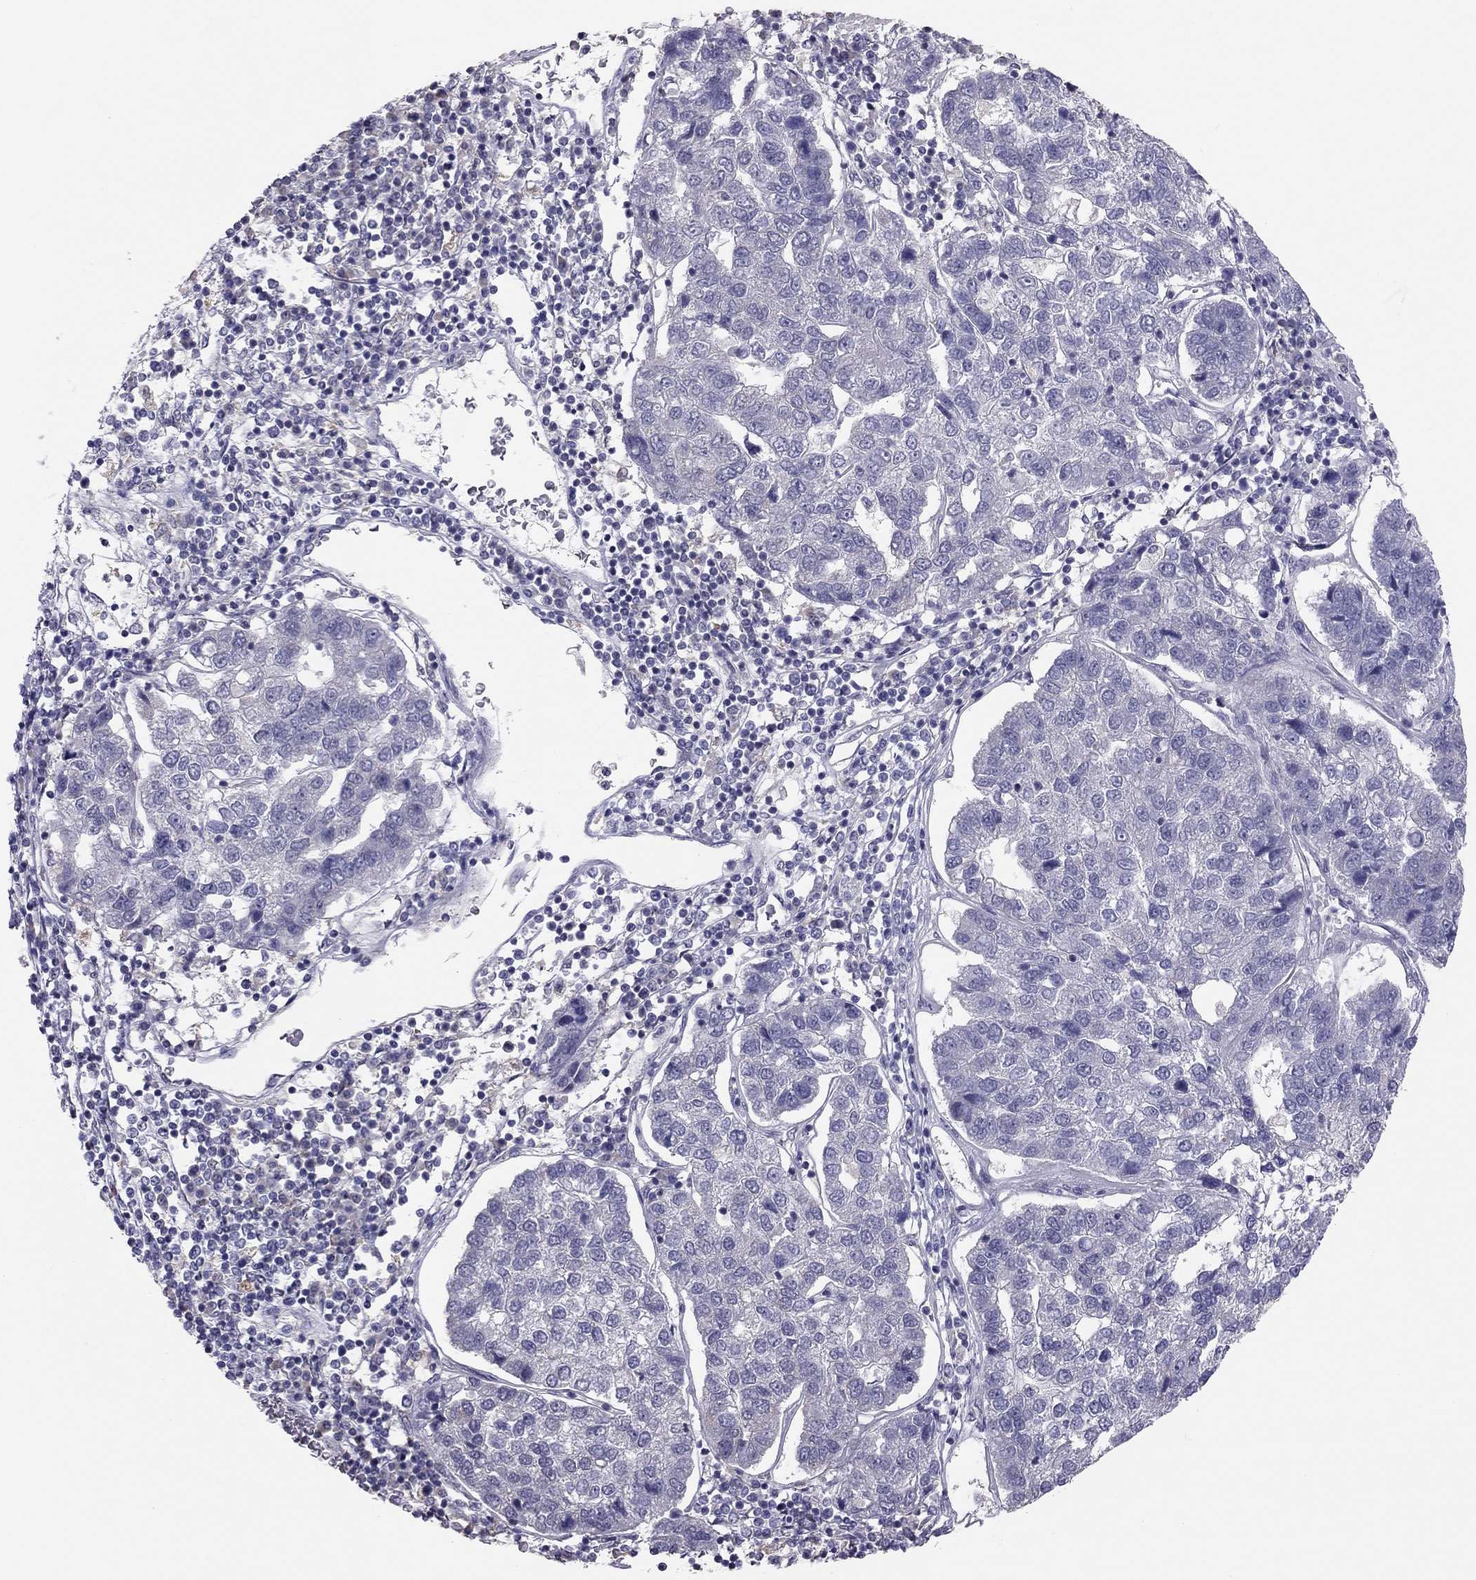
{"staining": {"intensity": "negative", "quantity": "none", "location": "none"}, "tissue": "pancreatic cancer", "cell_type": "Tumor cells", "image_type": "cancer", "snomed": [{"axis": "morphology", "description": "Adenocarcinoma, NOS"}, {"axis": "topography", "description": "Pancreas"}], "caption": "Tumor cells are negative for protein expression in human pancreatic cancer (adenocarcinoma). (DAB immunohistochemistry (IHC), high magnification).", "gene": "HSF2BP", "patient": {"sex": "female", "age": 61}}